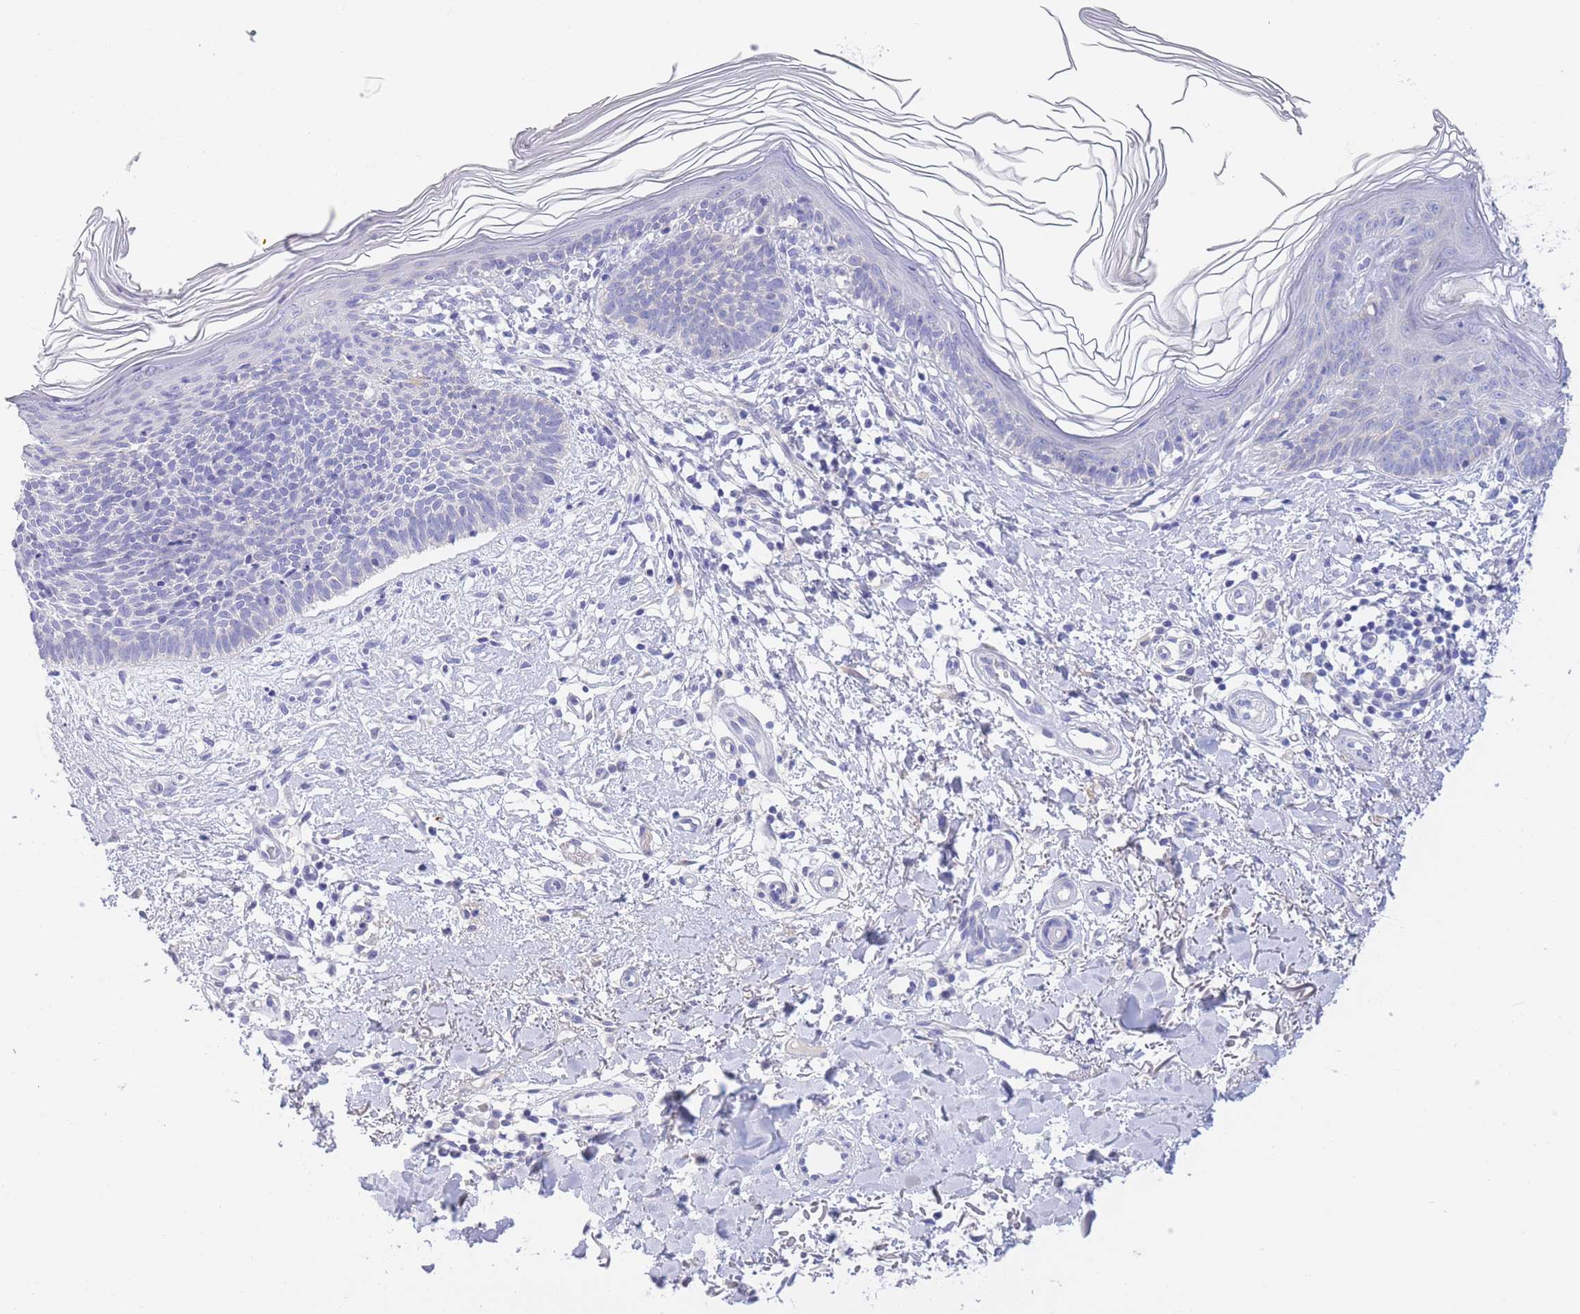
{"staining": {"intensity": "negative", "quantity": "none", "location": "none"}, "tissue": "skin cancer", "cell_type": "Tumor cells", "image_type": "cancer", "snomed": [{"axis": "morphology", "description": "Basal cell carcinoma"}, {"axis": "topography", "description": "Skin"}], "caption": "This micrograph is of skin cancer (basal cell carcinoma) stained with immunohistochemistry to label a protein in brown with the nuclei are counter-stained blue. There is no positivity in tumor cells. (Immunohistochemistry, brightfield microscopy, high magnification).", "gene": "PCDHB3", "patient": {"sex": "male", "age": 78}}